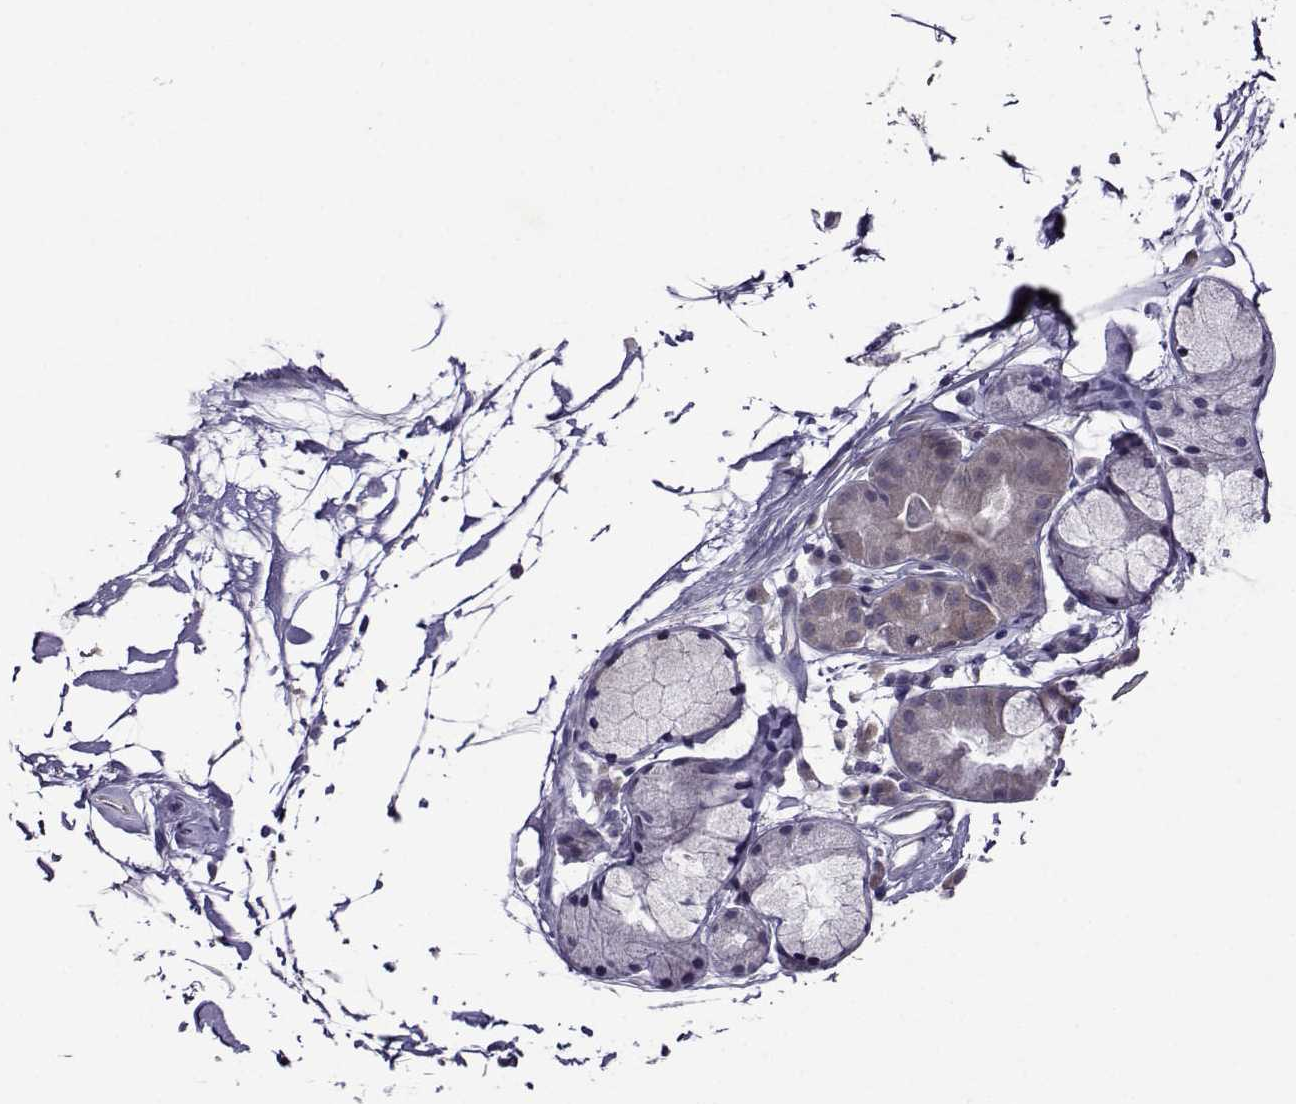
{"staining": {"intensity": "negative", "quantity": "none", "location": "none"}, "tissue": "adipose tissue", "cell_type": "Adipocytes", "image_type": "normal", "snomed": [{"axis": "morphology", "description": "Normal tissue, NOS"}, {"axis": "morphology", "description": "Squamous cell carcinoma, NOS"}, {"axis": "topography", "description": "Cartilage tissue"}, {"axis": "topography", "description": "Lung"}], "caption": "Immunohistochemistry of normal human adipose tissue shows no positivity in adipocytes.", "gene": "DDX20", "patient": {"sex": "male", "age": 66}}